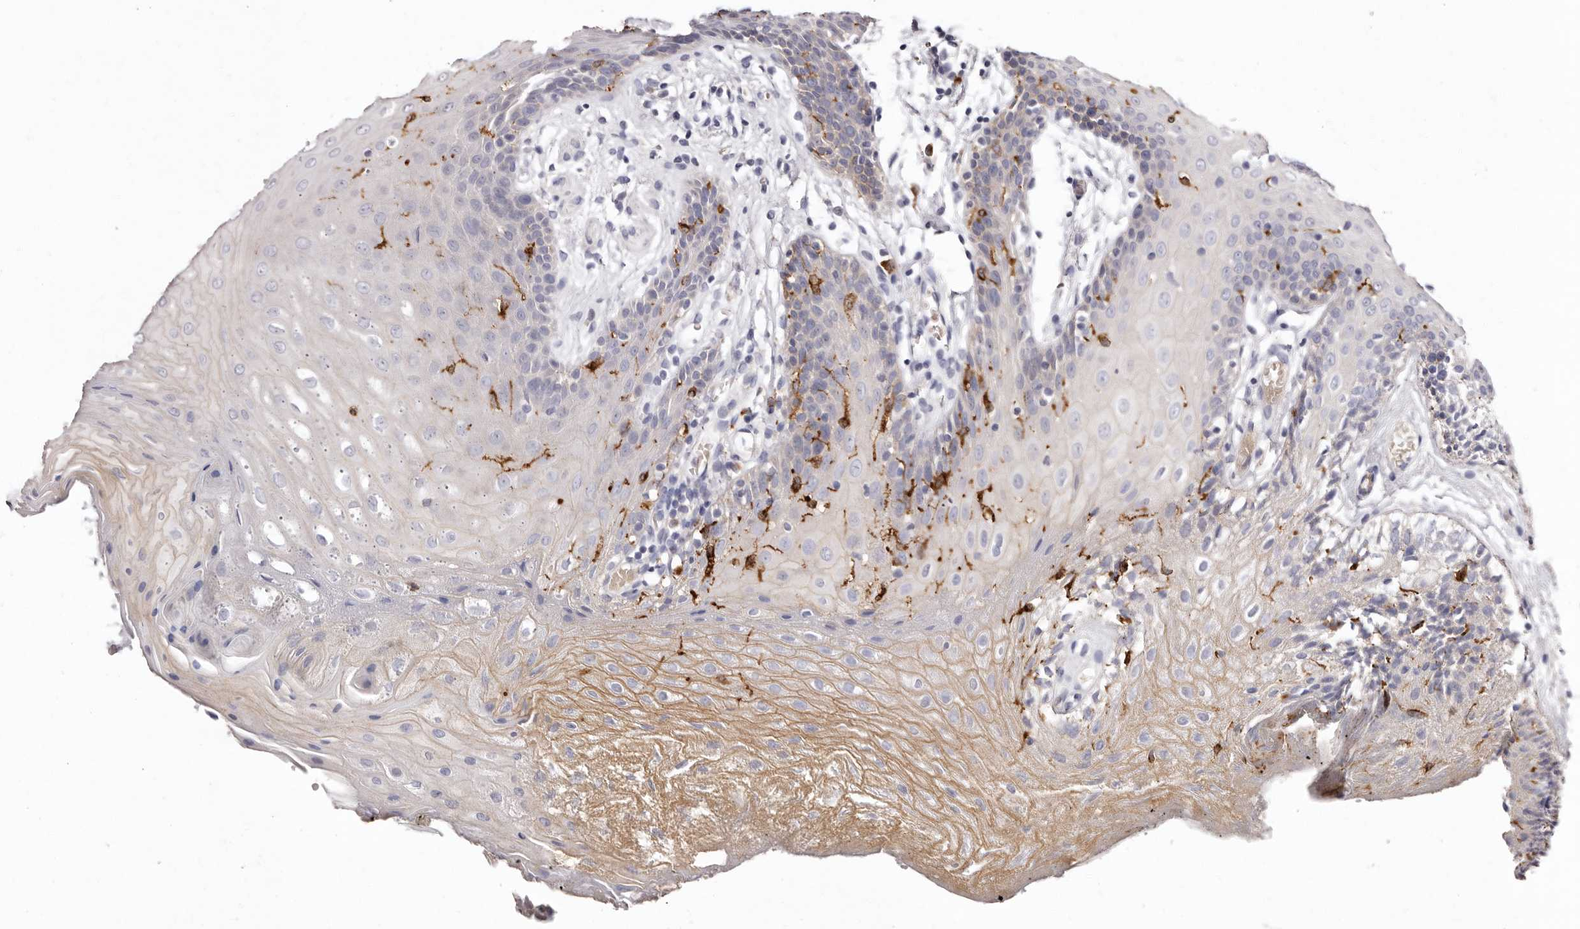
{"staining": {"intensity": "moderate", "quantity": "<25%", "location": "cytoplasmic/membranous"}, "tissue": "oral mucosa", "cell_type": "Squamous epithelial cells", "image_type": "normal", "snomed": [{"axis": "morphology", "description": "Normal tissue, NOS"}, {"axis": "morphology", "description": "Squamous cell carcinoma, NOS"}, {"axis": "topography", "description": "Skeletal muscle"}, {"axis": "topography", "description": "Oral tissue"}, {"axis": "topography", "description": "Salivary gland"}, {"axis": "topography", "description": "Head-Neck"}], "caption": "Immunohistochemistry photomicrograph of unremarkable oral mucosa stained for a protein (brown), which shows low levels of moderate cytoplasmic/membranous staining in approximately <25% of squamous epithelial cells.", "gene": "S1PR5", "patient": {"sex": "male", "age": 54}}